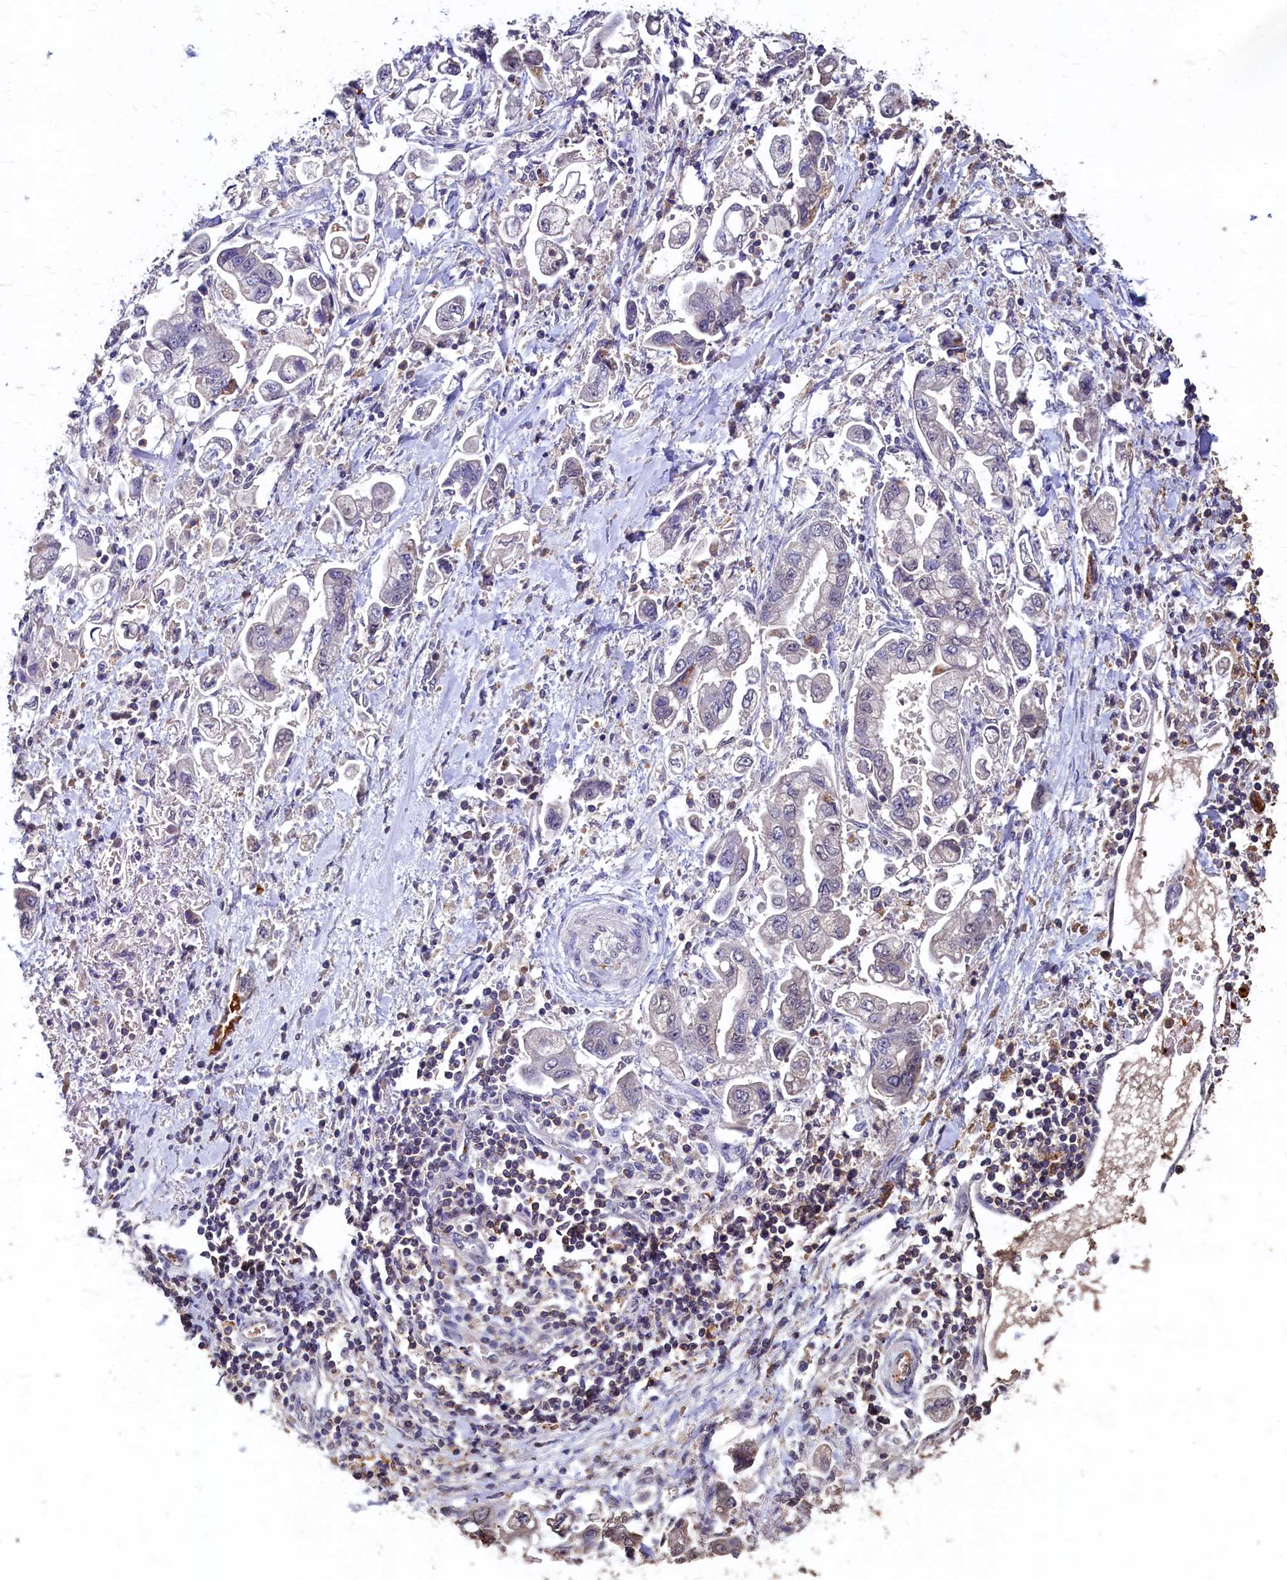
{"staining": {"intensity": "negative", "quantity": "none", "location": "none"}, "tissue": "stomach cancer", "cell_type": "Tumor cells", "image_type": "cancer", "snomed": [{"axis": "morphology", "description": "Adenocarcinoma, NOS"}, {"axis": "topography", "description": "Stomach"}], "caption": "Immunohistochemistry (IHC) micrograph of human adenocarcinoma (stomach) stained for a protein (brown), which reveals no positivity in tumor cells. (DAB IHC, high magnification).", "gene": "CSTPP1", "patient": {"sex": "male", "age": 62}}